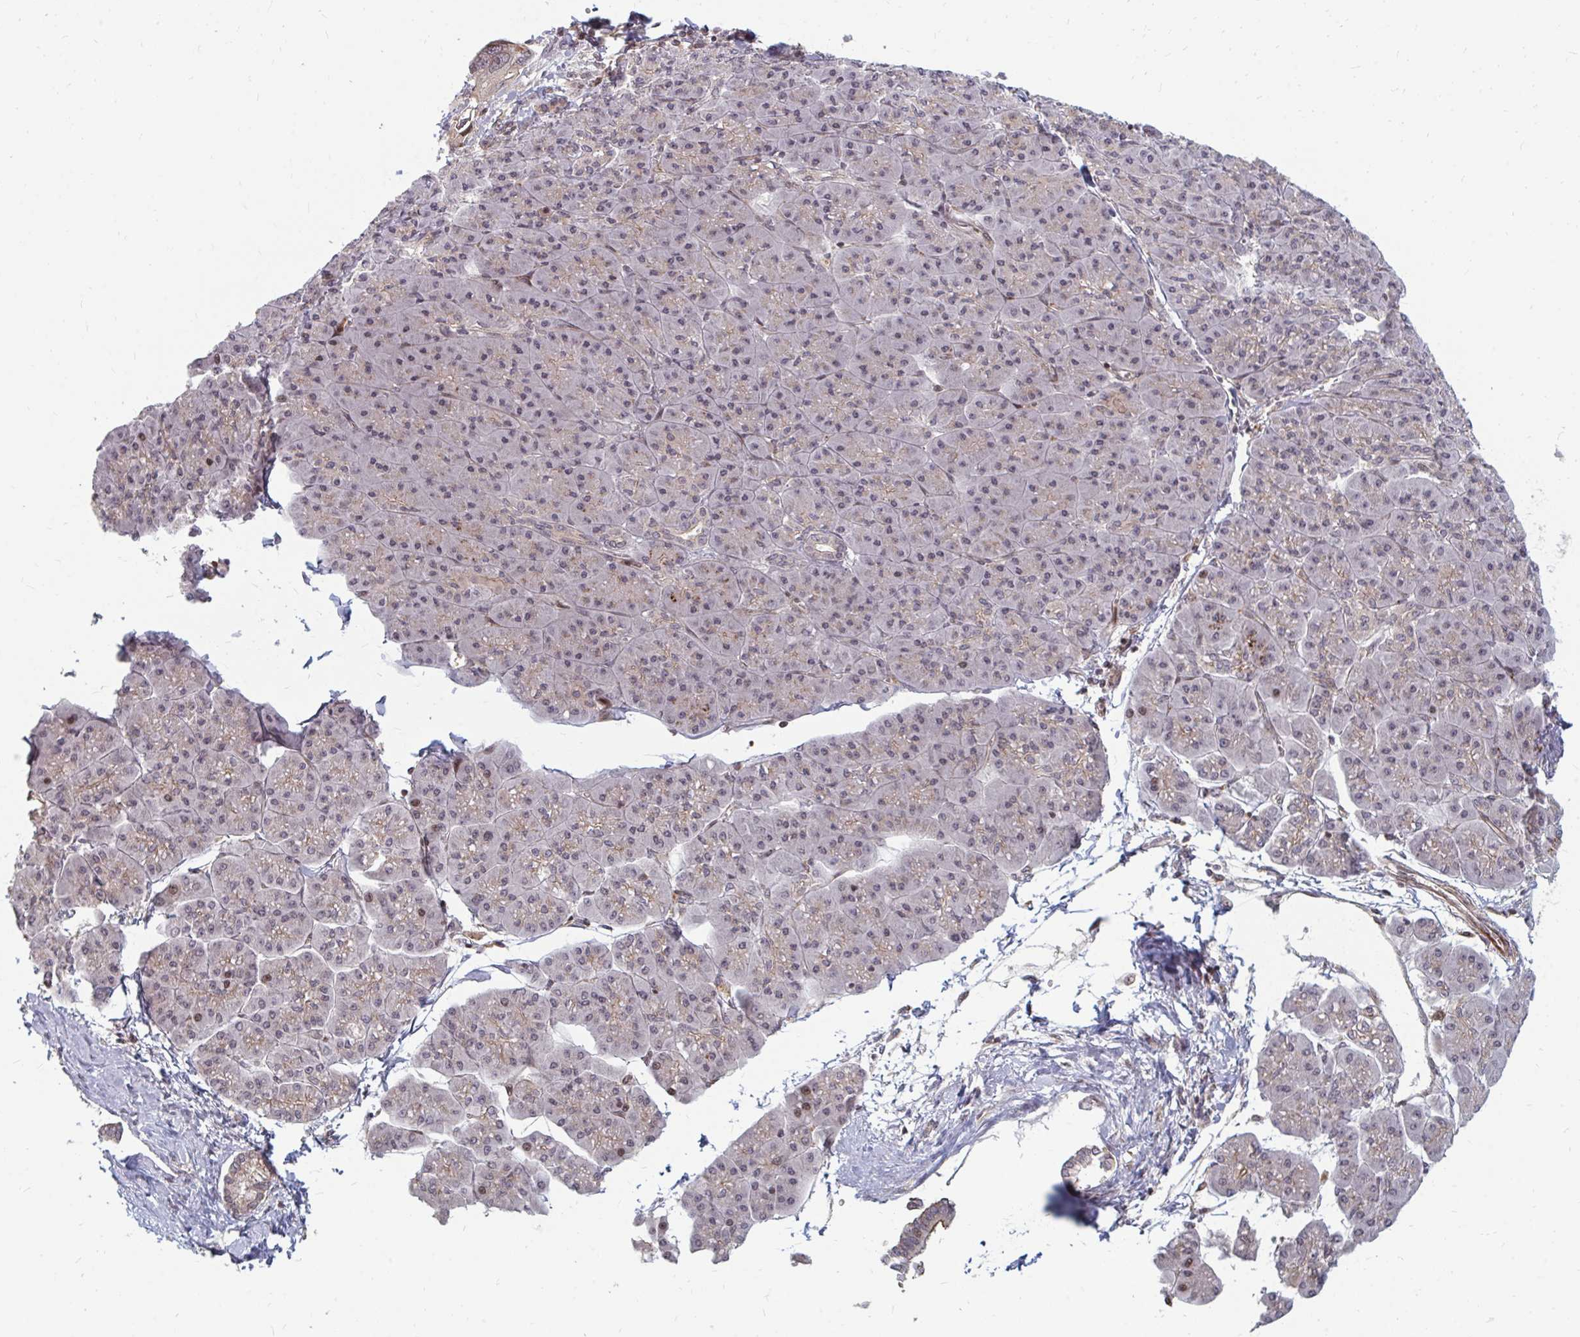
{"staining": {"intensity": "negative", "quantity": "none", "location": "none"}, "tissue": "pancreatic cancer", "cell_type": "Tumor cells", "image_type": "cancer", "snomed": [{"axis": "morphology", "description": "Adenocarcinoma, NOS"}, {"axis": "topography", "description": "Pancreas"}], "caption": "A histopathology image of human pancreatic cancer is negative for staining in tumor cells.", "gene": "ZNF285", "patient": {"sex": "male", "age": 61}}